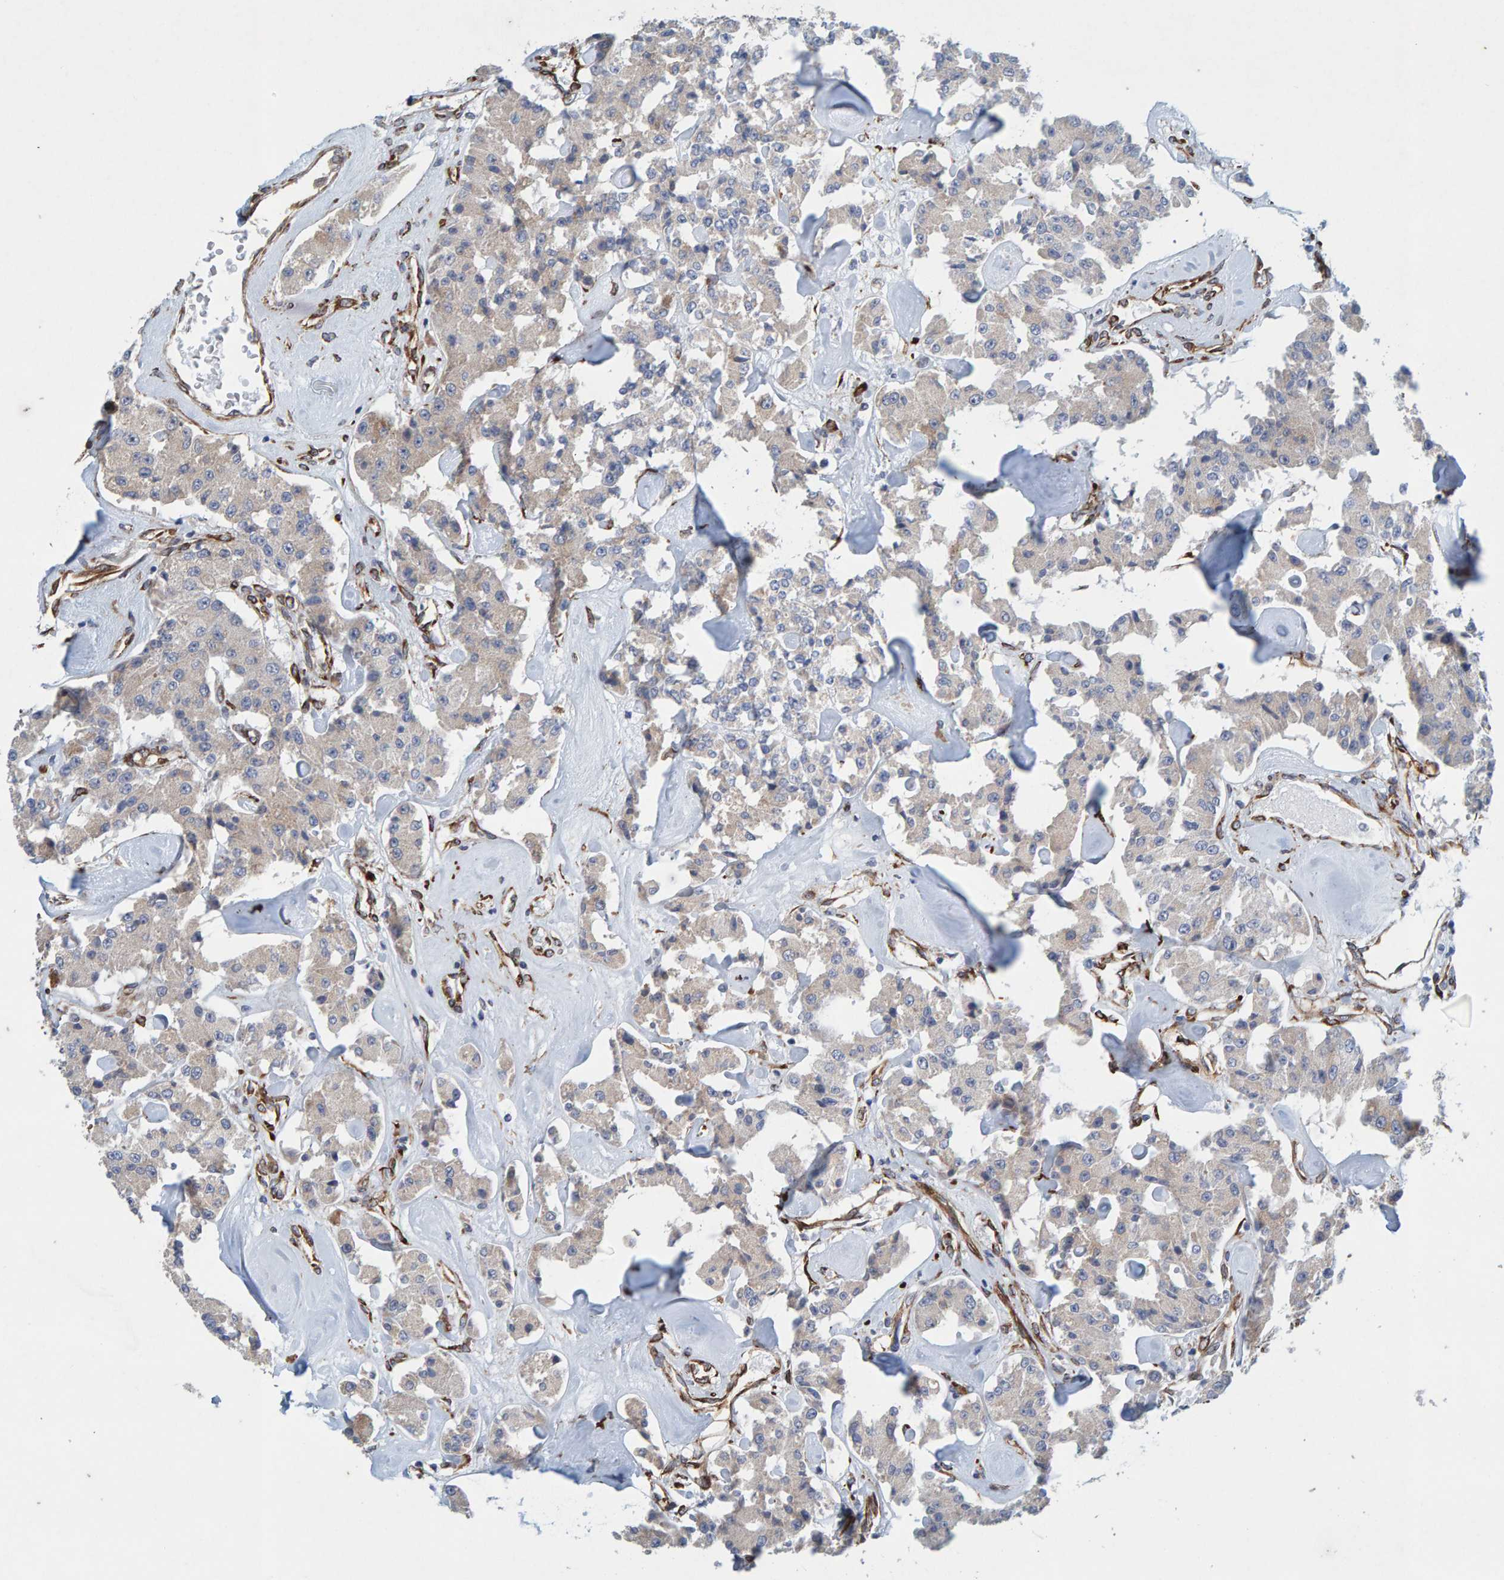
{"staining": {"intensity": "weak", "quantity": "<25%", "location": "cytoplasmic/membranous"}, "tissue": "carcinoid", "cell_type": "Tumor cells", "image_type": "cancer", "snomed": [{"axis": "morphology", "description": "Carcinoid, malignant, NOS"}, {"axis": "topography", "description": "Pancreas"}], "caption": "Tumor cells show no significant positivity in carcinoid (malignant).", "gene": "MMP16", "patient": {"sex": "male", "age": 41}}